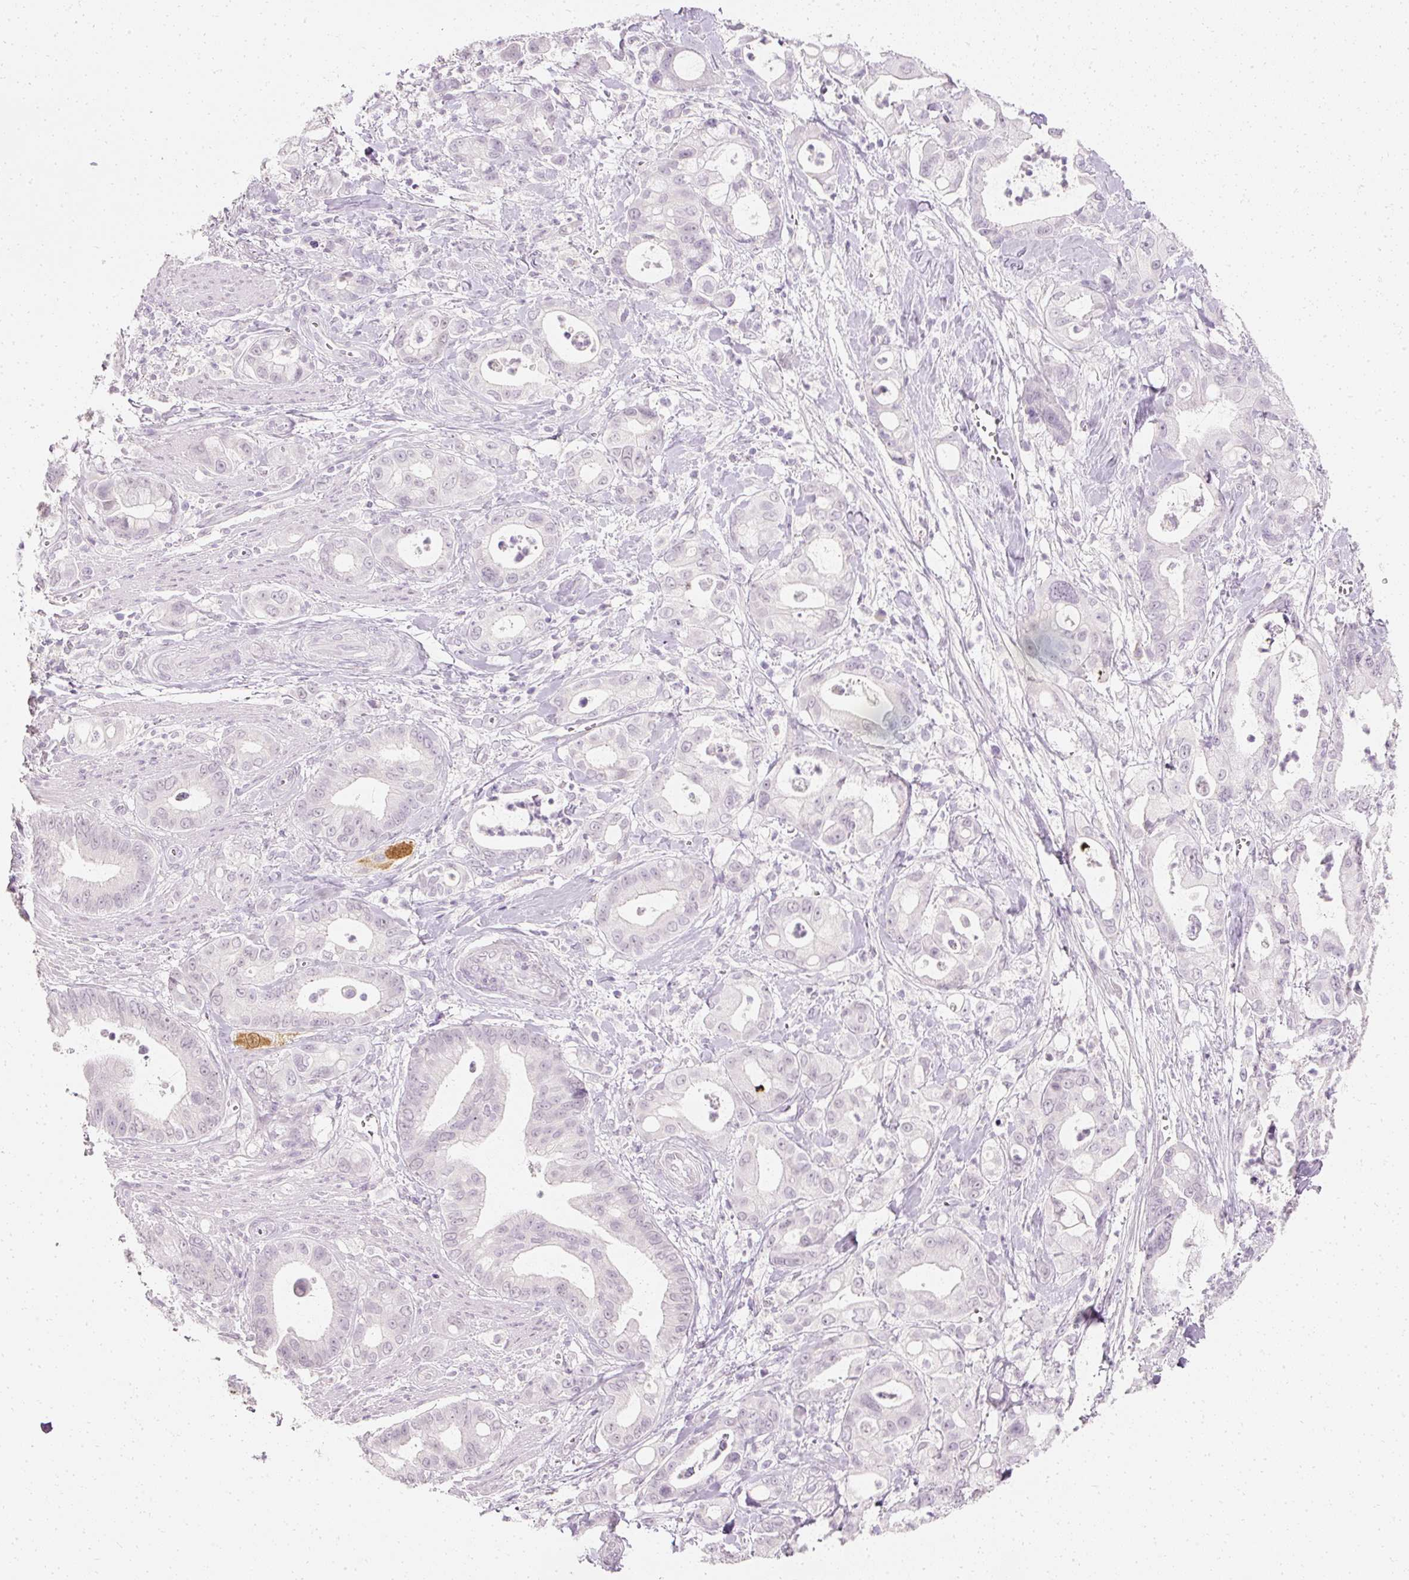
{"staining": {"intensity": "negative", "quantity": "none", "location": "none"}, "tissue": "pancreatic cancer", "cell_type": "Tumor cells", "image_type": "cancer", "snomed": [{"axis": "morphology", "description": "Adenocarcinoma, NOS"}, {"axis": "topography", "description": "Pancreas"}], "caption": "Pancreatic cancer was stained to show a protein in brown. There is no significant positivity in tumor cells.", "gene": "ELAVL3", "patient": {"sex": "male", "age": 68}}